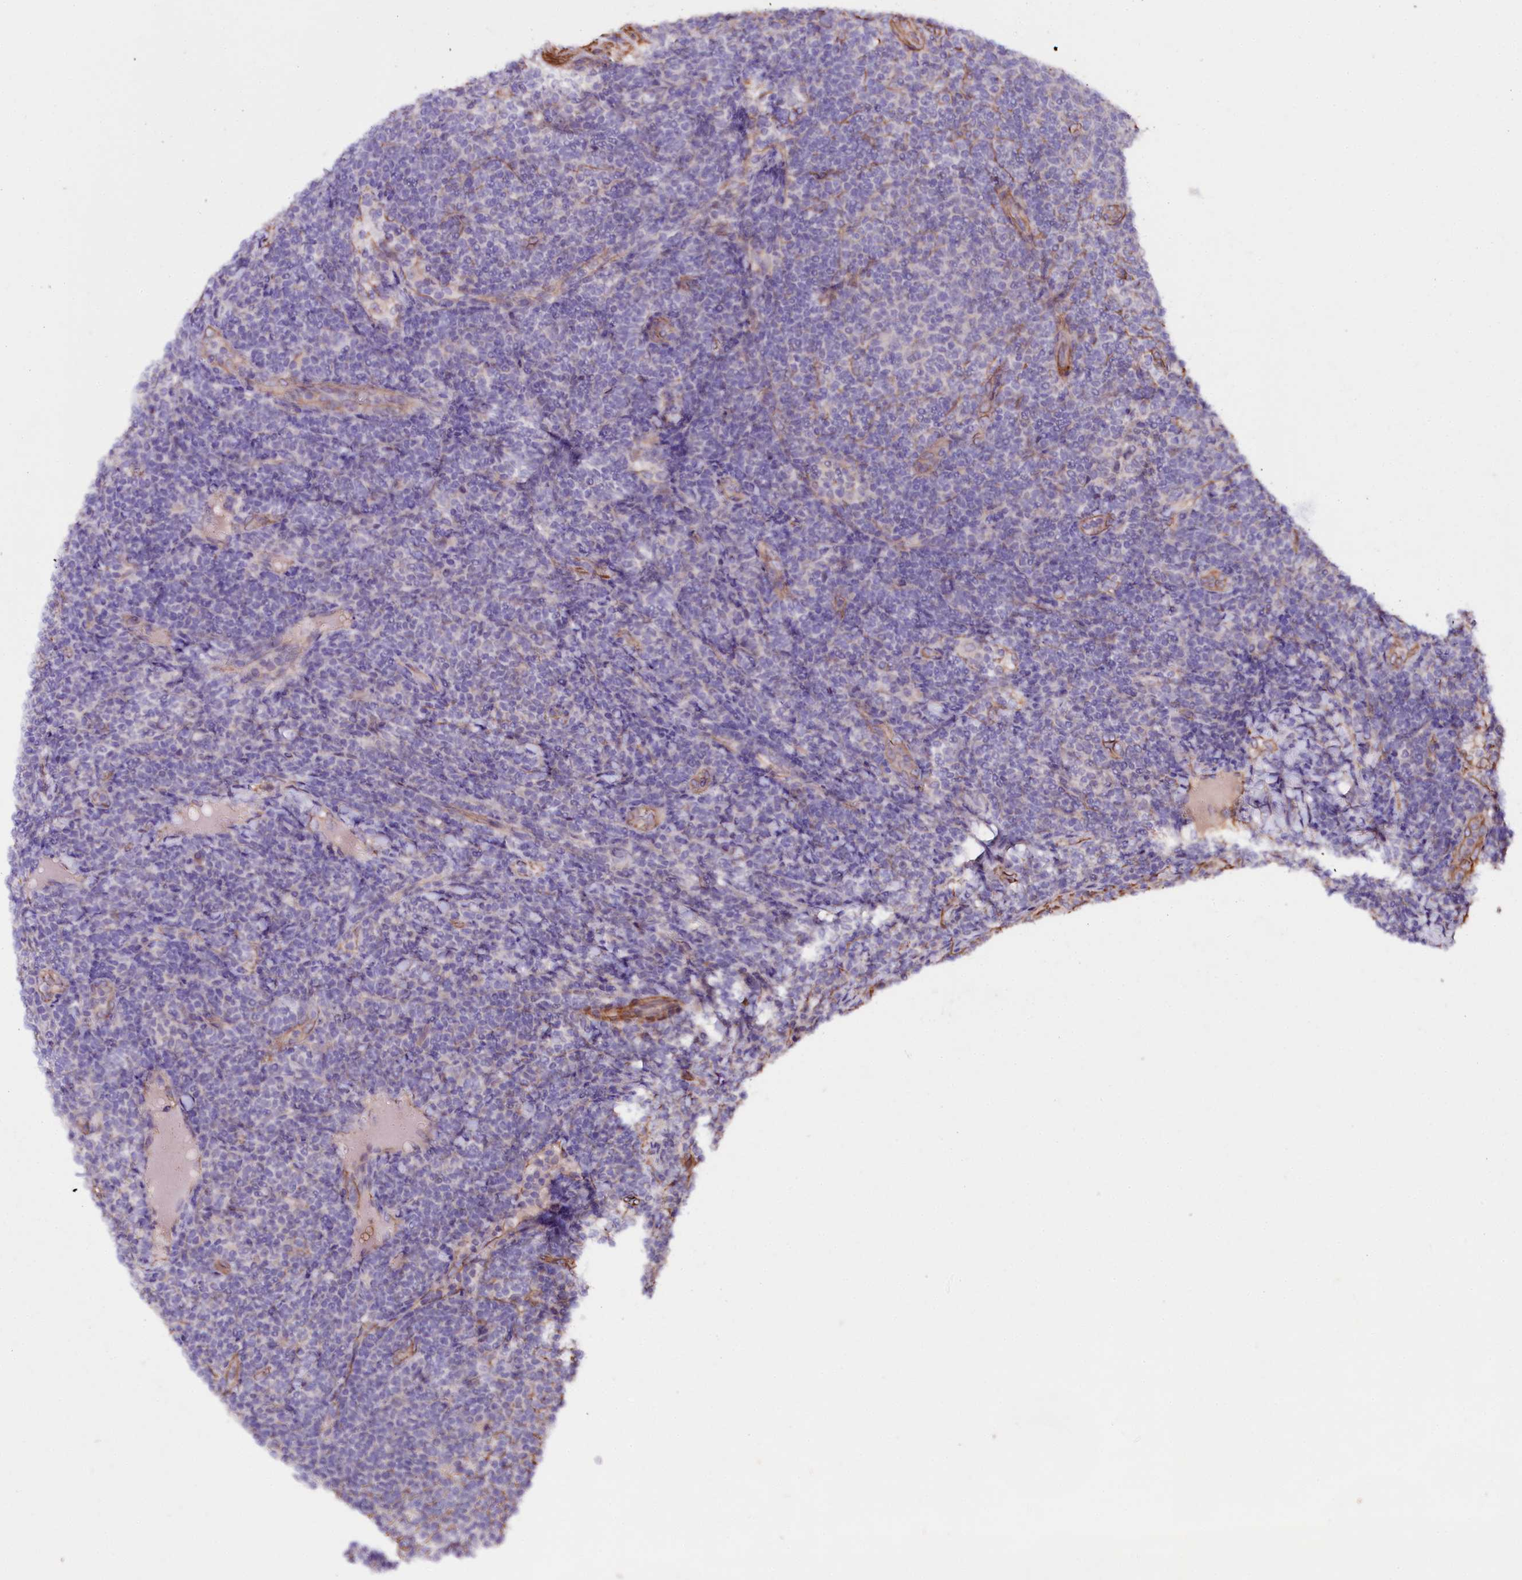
{"staining": {"intensity": "negative", "quantity": "none", "location": "none"}, "tissue": "lymphoma", "cell_type": "Tumor cells", "image_type": "cancer", "snomed": [{"axis": "morphology", "description": "Malignant lymphoma, non-Hodgkin's type, Low grade"}, {"axis": "topography", "description": "Lymph node"}], "caption": "Immunohistochemical staining of lymphoma shows no significant staining in tumor cells.", "gene": "SLC7A1", "patient": {"sex": "male", "age": 66}}